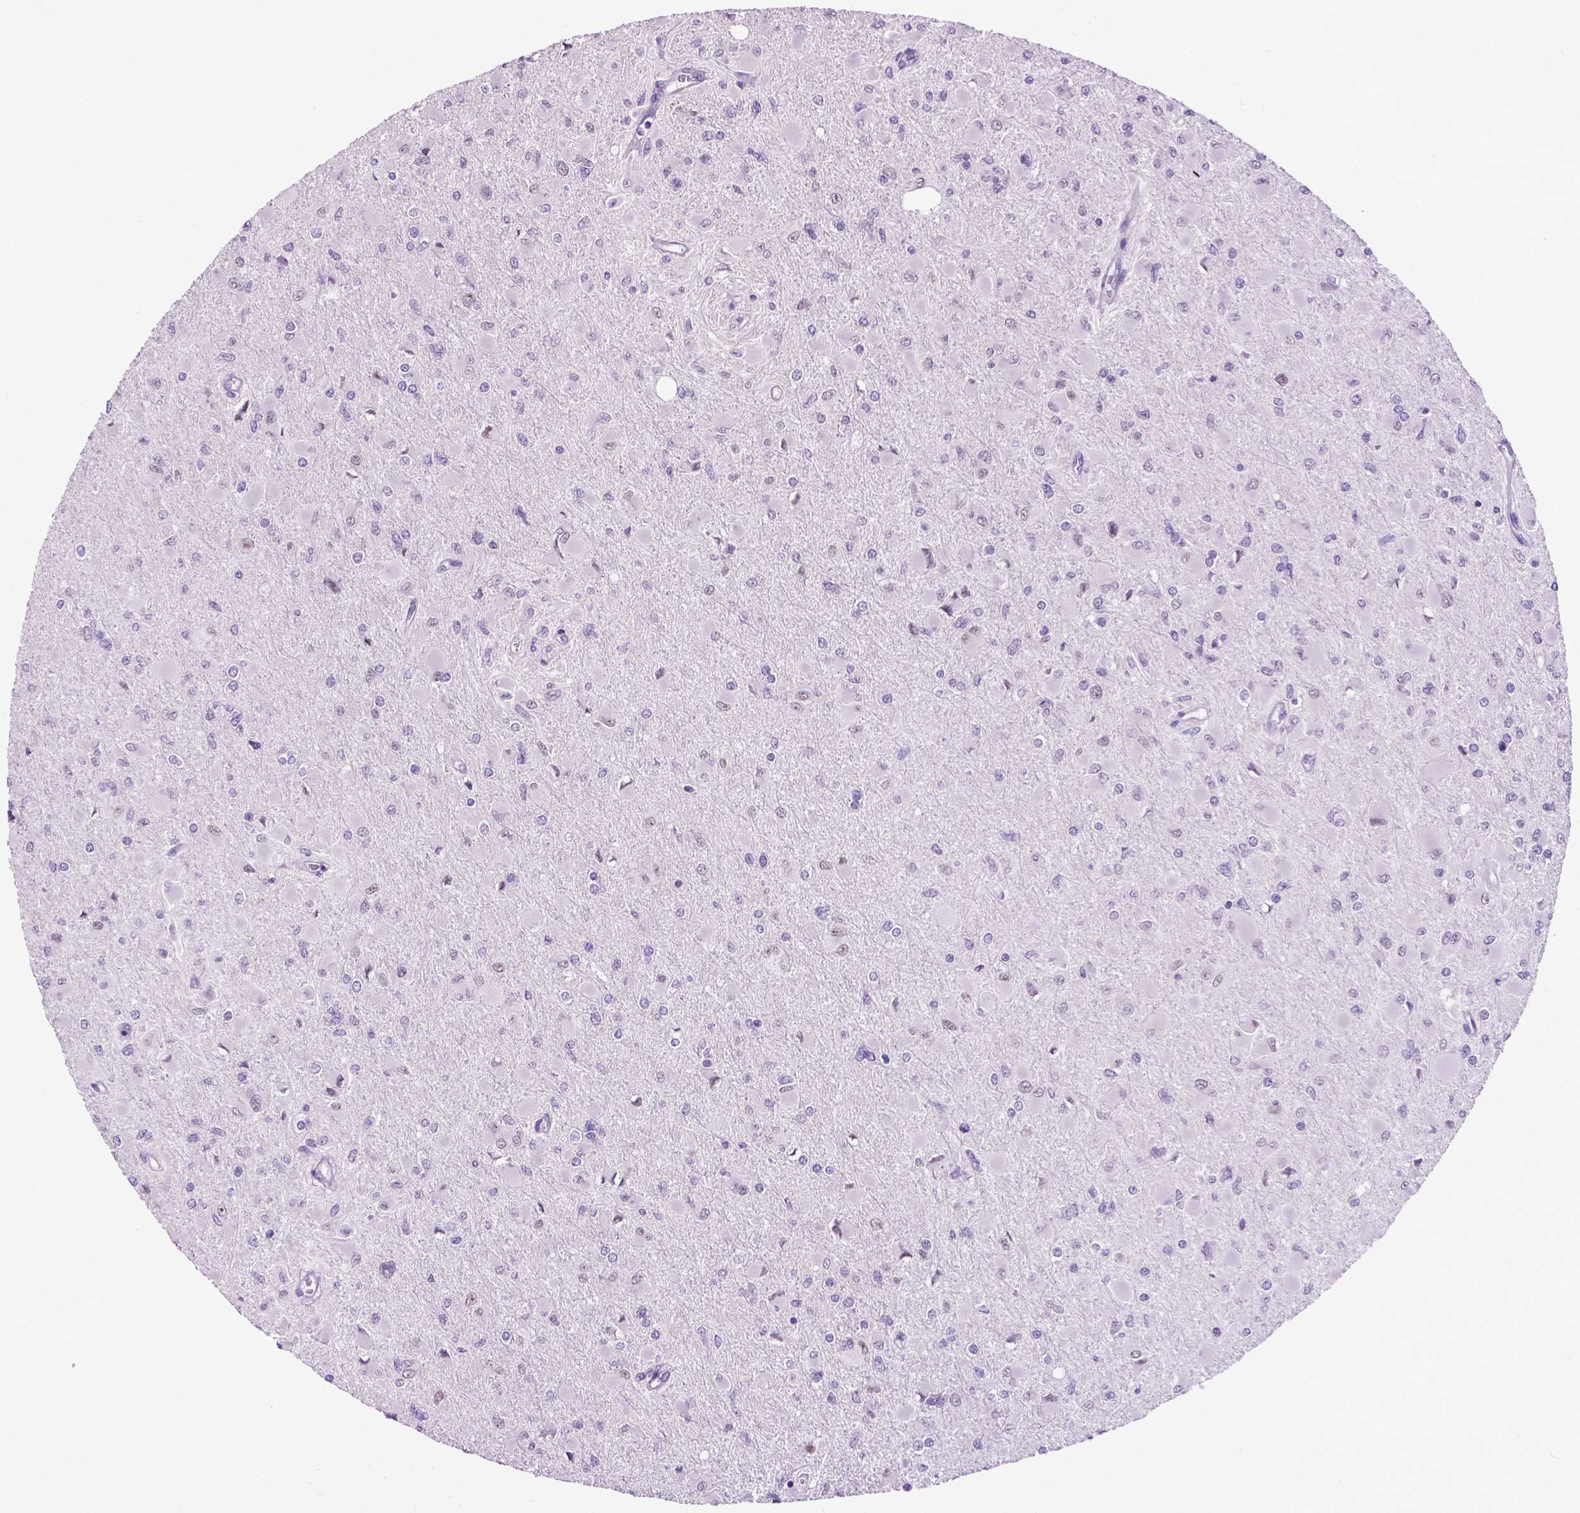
{"staining": {"intensity": "negative", "quantity": "none", "location": "none"}, "tissue": "glioma", "cell_type": "Tumor cells", "image_type": "cancer", "snomed": [{"axis": "morphology", "description": "Glioma, malignant, High grade"}, {"axis": "topography", "description": "Cerebral cortex"}], "caption": "Tumor cells are negative for brown protein staining in glioma.", "gene": "TACSTD2", "patient": {"sex": "female", "age": 36}}